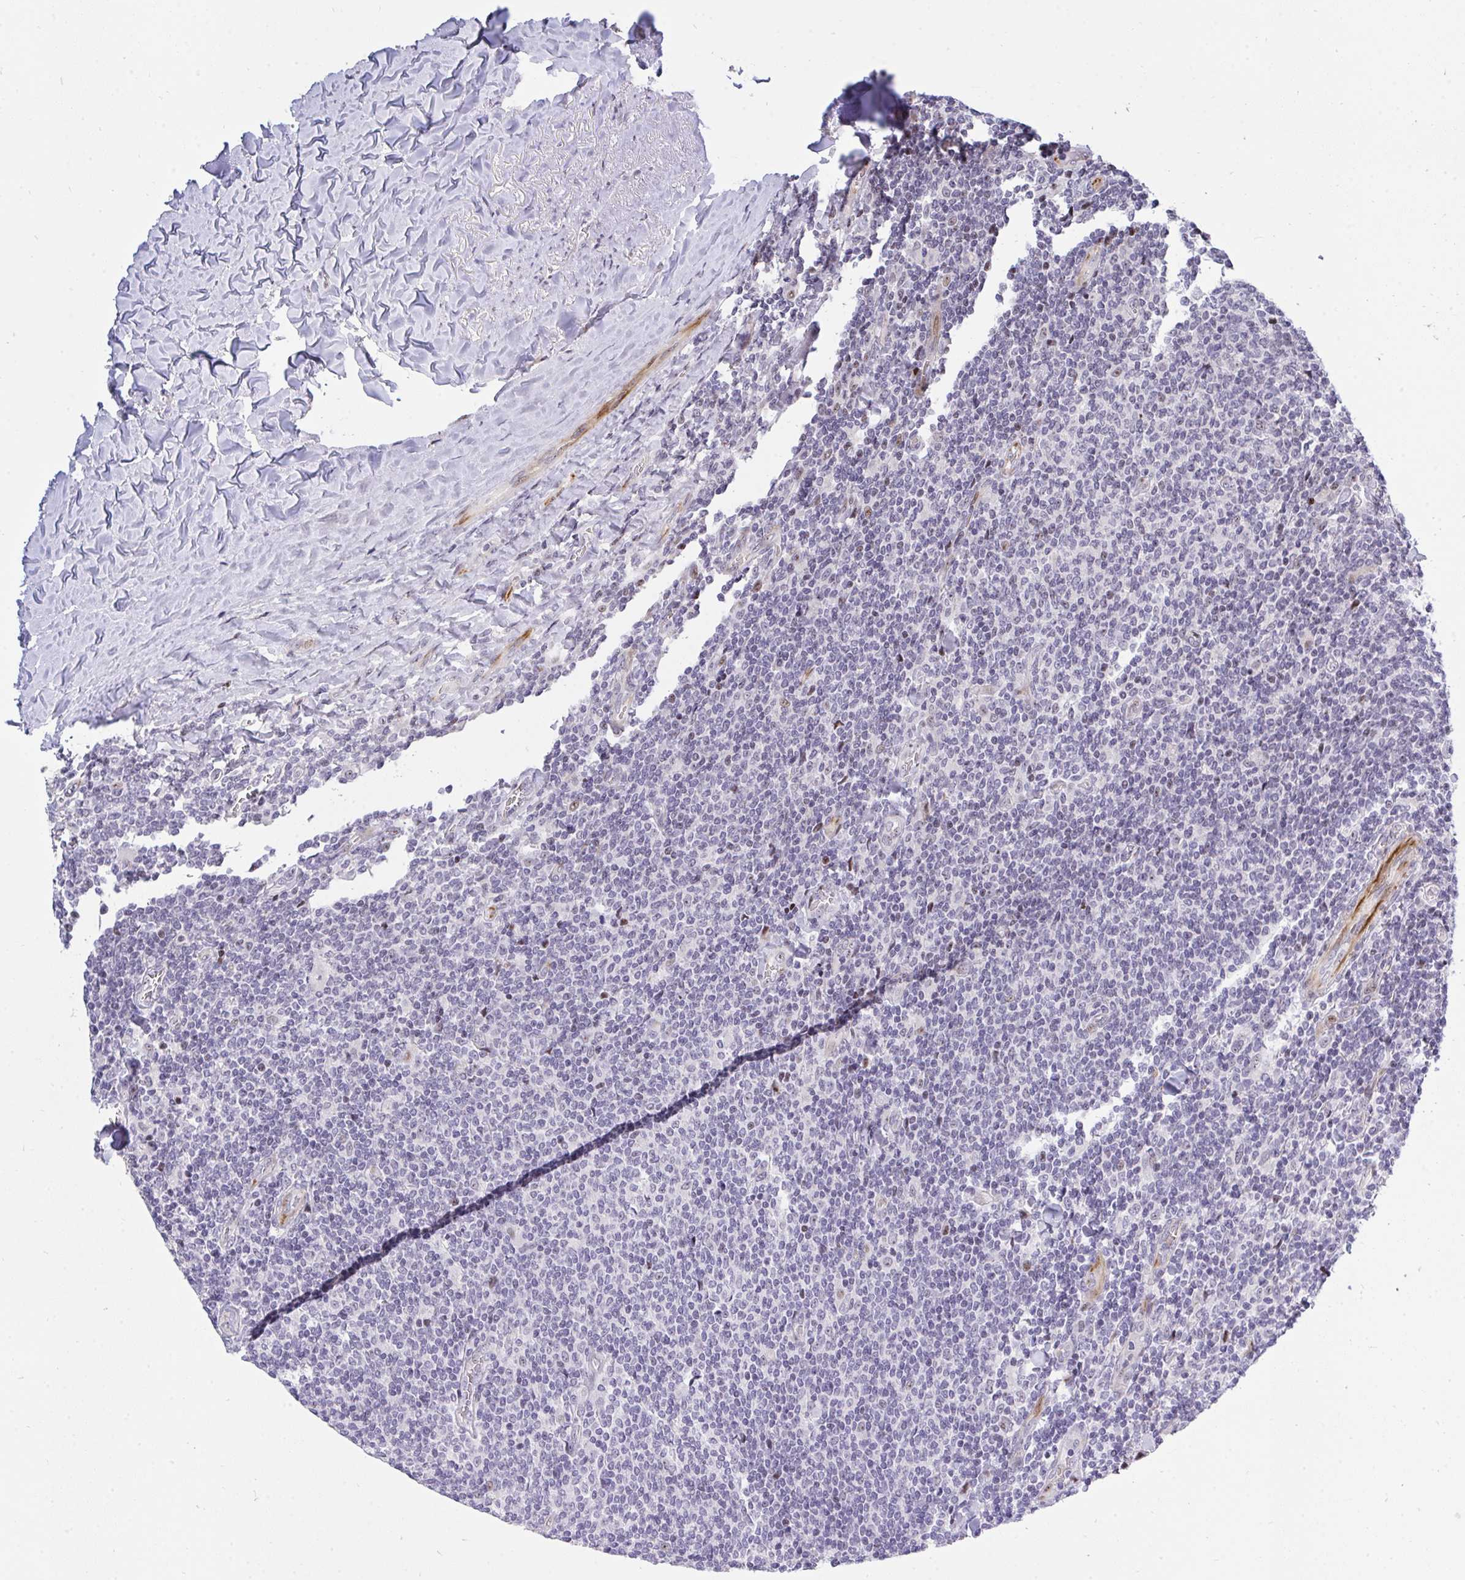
{"staining": {"intensity": "negative", "quantity": "none", "location": "none"}, "tissue": "lymphoma", "cell_type": "Tumor cells", "image_type": "cancer", "snomed": [{"axis": "morphology", "description": "Malignant lymphoma, non-Hodgkin's type, Low grade"}, {"axis": "topography", "description": "Lymph node"}], "caption": "DAB (3,3'-diaminobenzidine) immunohistochemical staining of human malignant lymphoma, non-Hodgkin's type (low-grade) exhibits no significant positivity in tumor cells.", "gene": "PLPPR3", "patient": {"sex": "male", "age": 52}}